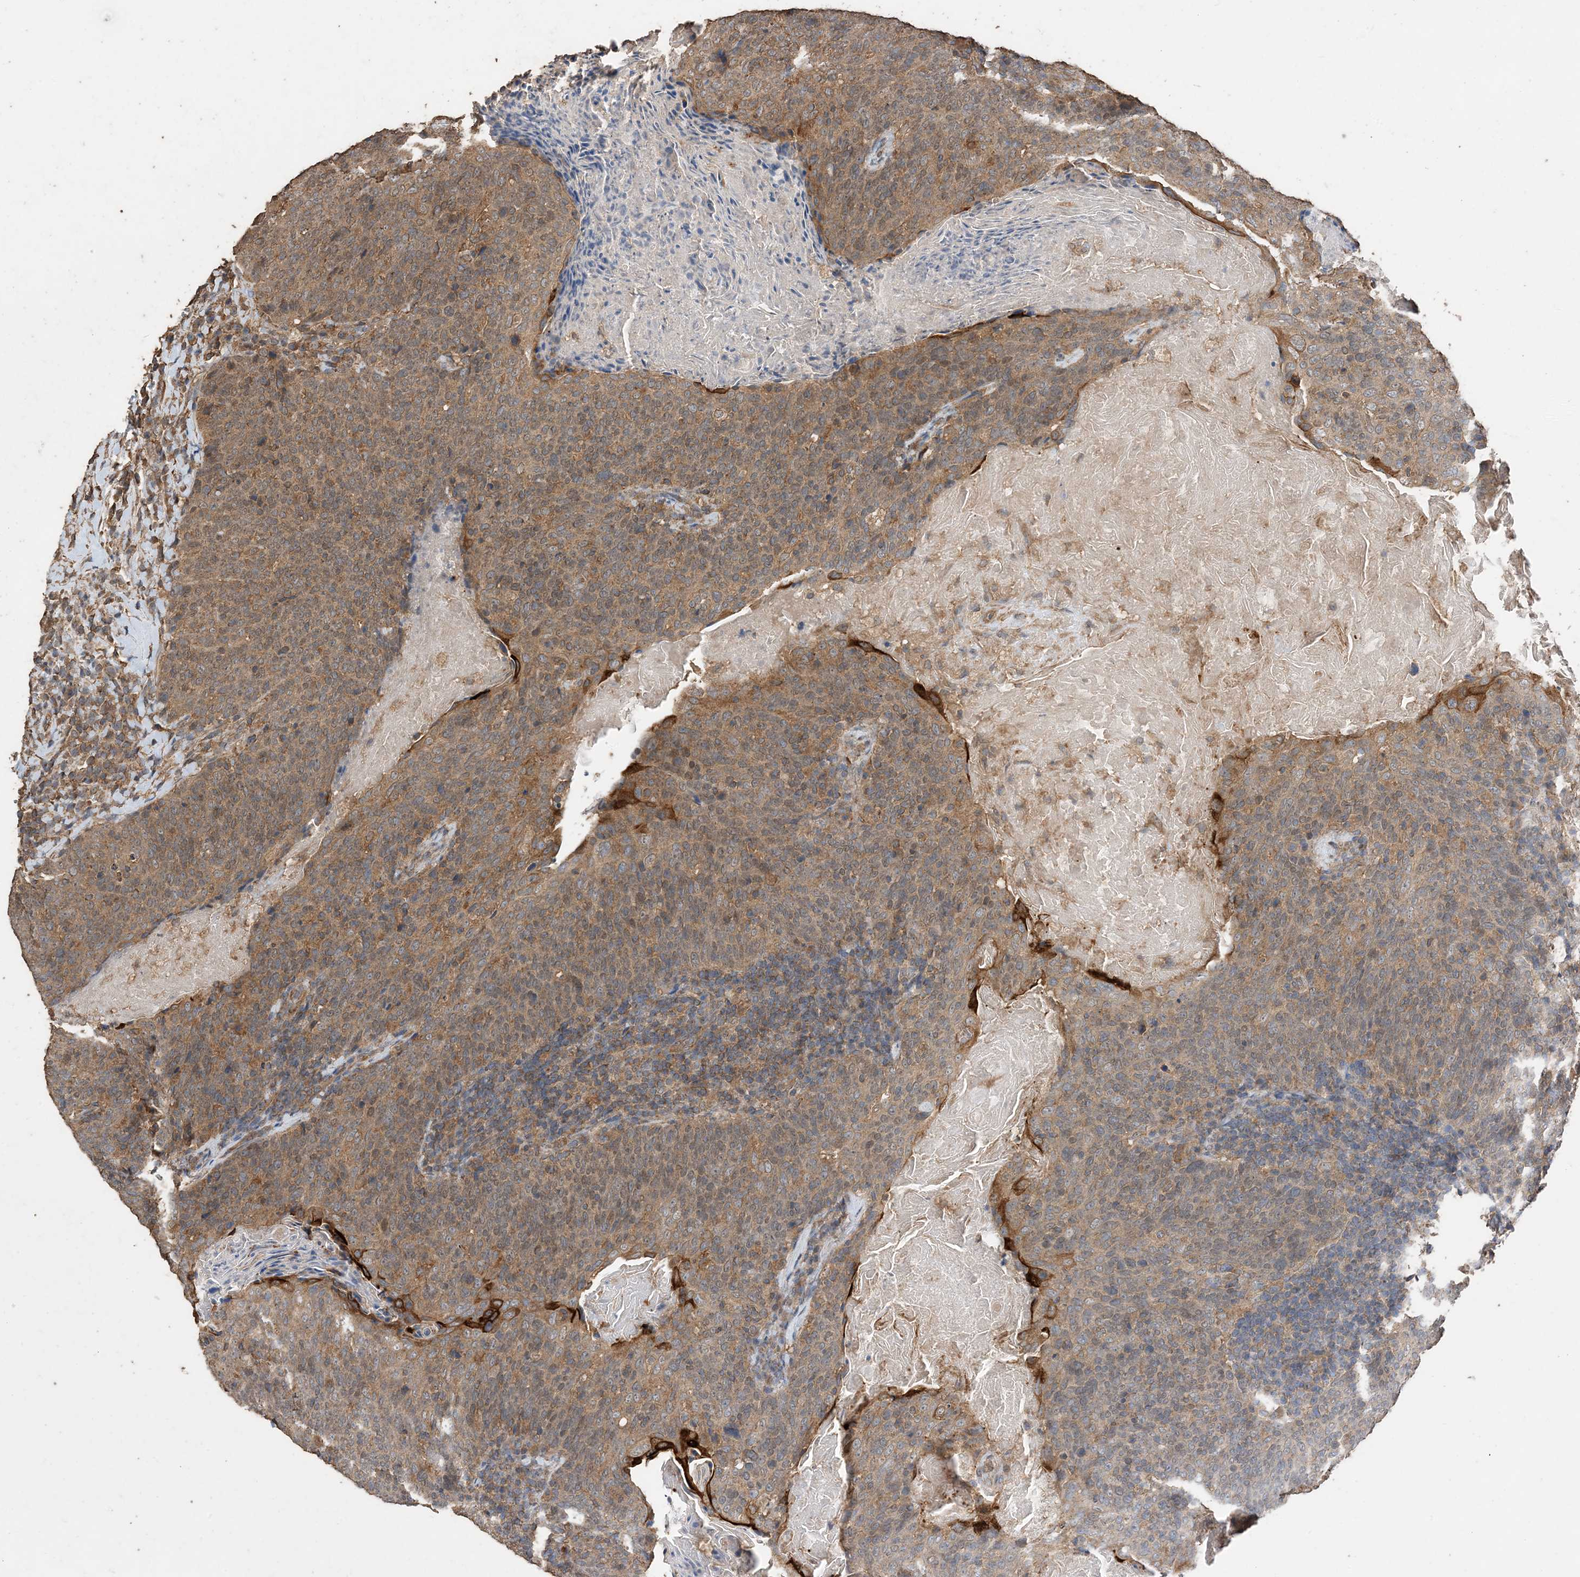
{"staining": {"intensity": "moderate", "quantity": ">75%", "location": "cytoplasmic/membranous"}, "tissue": "head and neck cancer", "cell_type": "Tumor cells", "image_type": "cancer", "snomed": [{"axis": "morphology", "description": "Squamous cell carcinoma, NOS"}, {"axis": "morphology", "description": "Squamous cell carcinoma, metastatic, NOS"}, {"axis": "topography", "description": "Lymph node"}, {"axis": "topography", "description": "Head-Neck"}], "caption": "Immunohistochemical staining of squamous cell carcinoma (head and neck) reveals moderate cytoplasmic/membranous protein expression in approximately >75% of tumor cells. Nuclei are stained in blue.", "gene": "ZKSCAN5", "patient": {"sex": "male", "age": 62}}